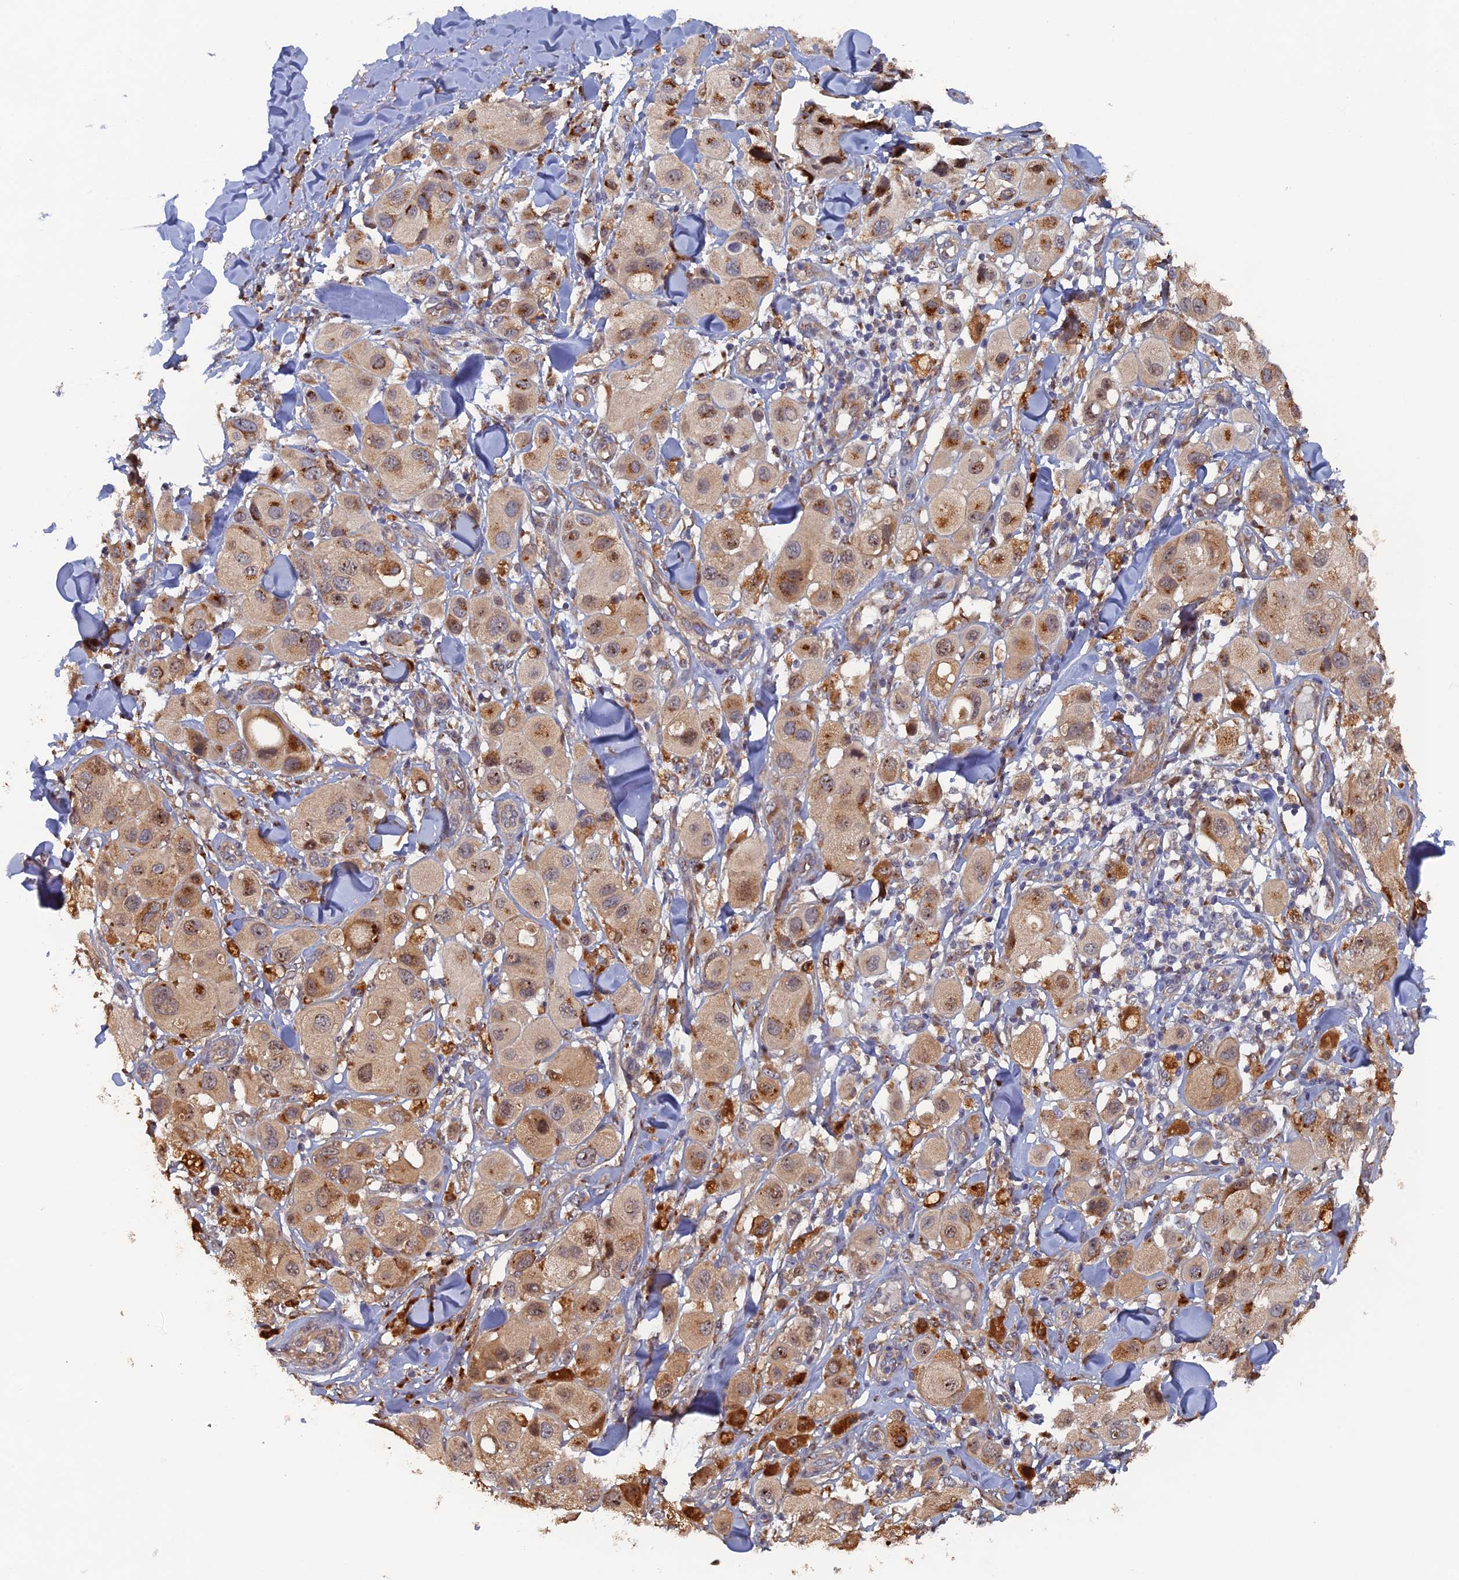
{"staining": {"intensity": "moderate", "quantity": "25%-75%", "location": "cytoplasmic/membranous,nuclear"}, "tissue": "melanoma", "cell_type": "Tumor cells", "image_type": "cancer", "snomed": [{"axis": "morphology", "description": "Malignant melanoma, Metastatic site"}, {"axis": "topography", "description": "Skin"}], "caption": "Immunohistochemistry (IHC) of human malignant melanoma (metastatic site) reveals medium levels of moderate cytoplasmic/membranous and nuclear expression in approximately 25%-75% of tumor cells. The staining was performed using DAB to visualize the protein expression in brown, while the nuclei were stained in blue with hematoxylin (Magnification: 20x).", "gene": "VPS37C", "patient": {"sex": "male", "age": 41}}